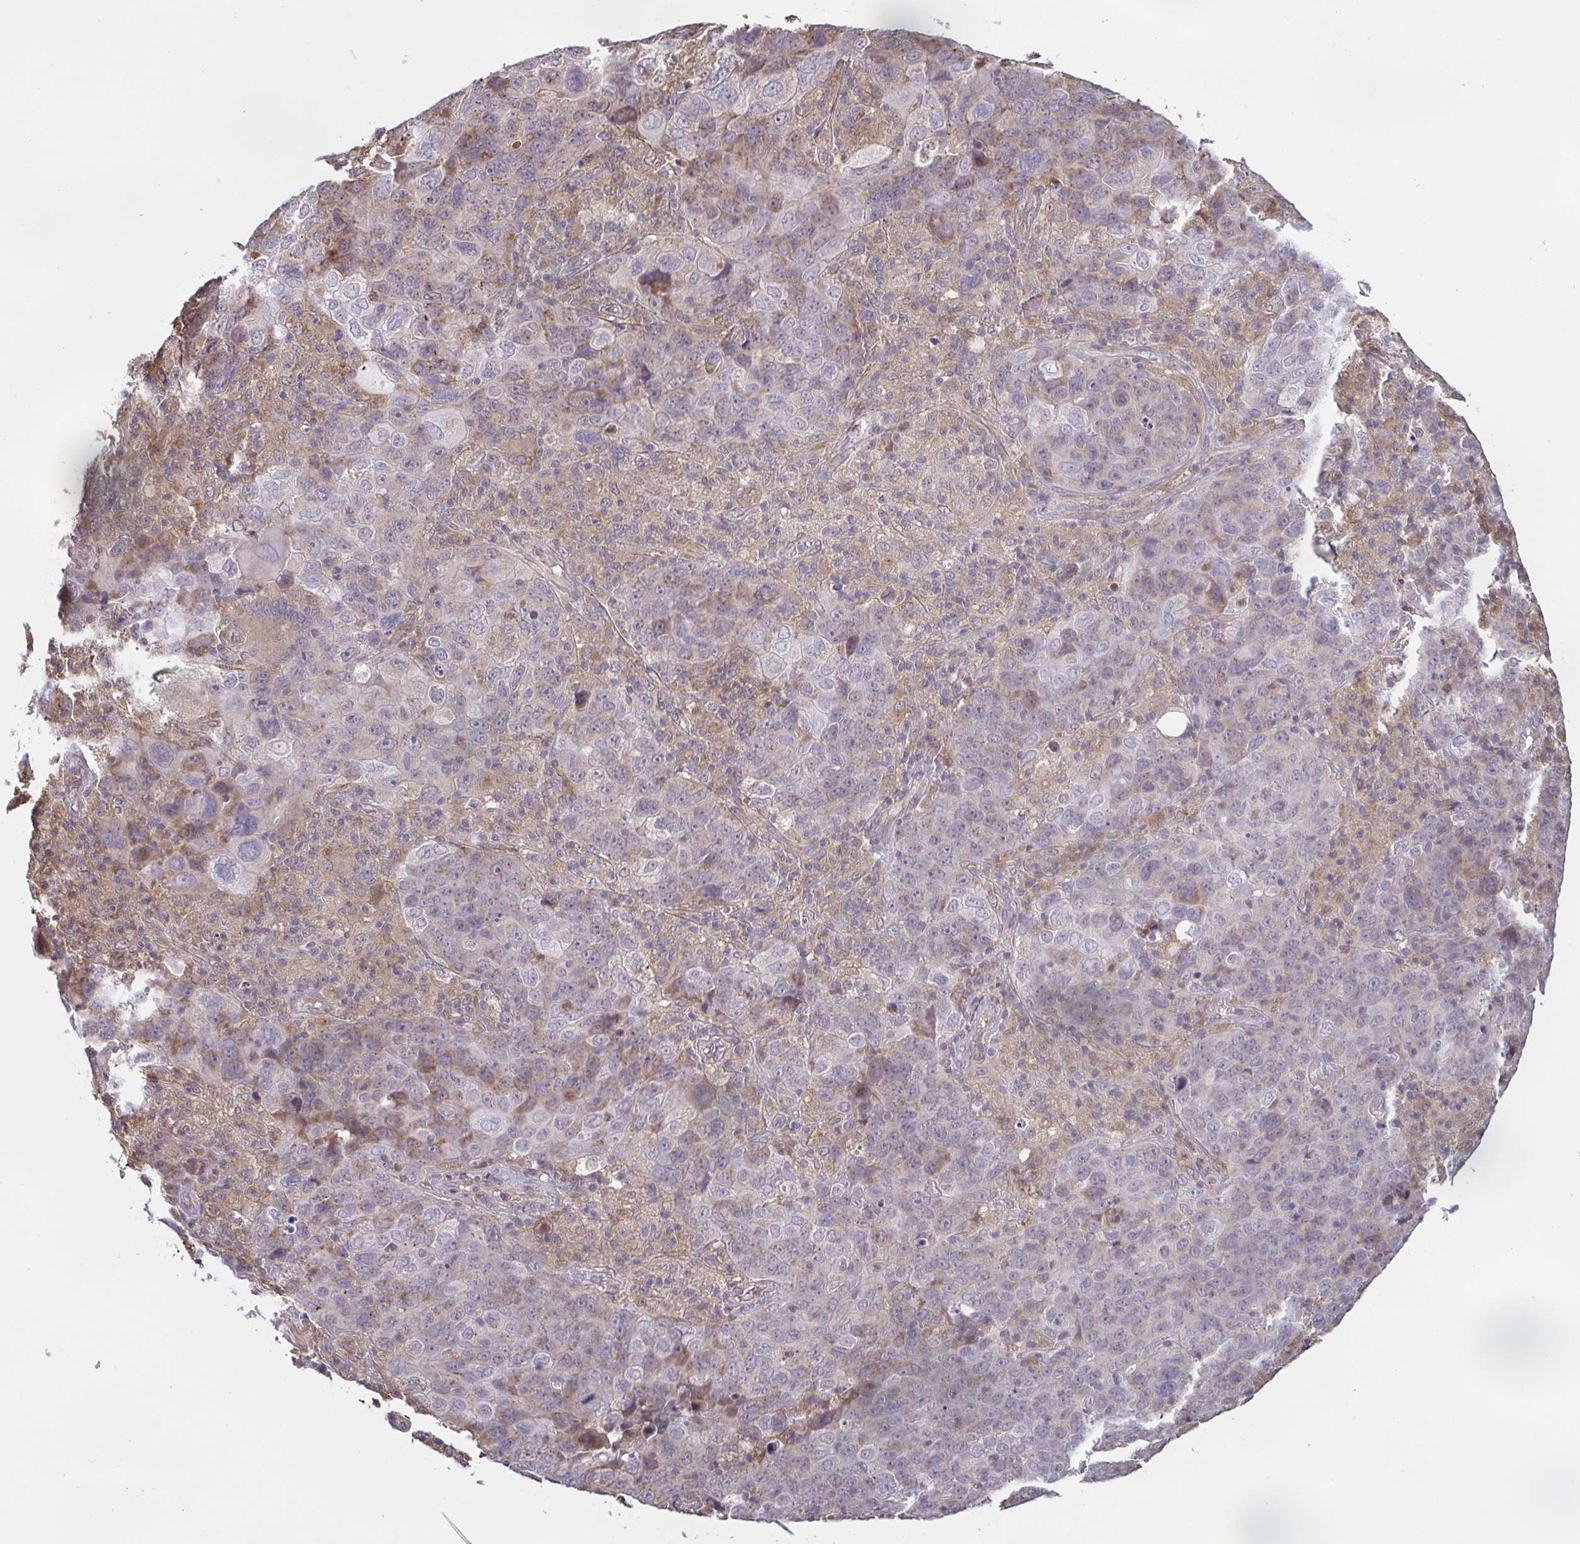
{"staining": {"intensity": "negative", "quantity": "none", "location": "none"}, "tissue": "cervical cancer", "cell_type": "Tumor cells", "image_type": "cancer", "snomed": [{"axis": "morphology", "description": "Squamous cell carcinoma, NOS"}, {"axis": "topography", "description": "Cervix"}], "caption": "IHC photomicrograph of human cervical squamous cell carcinoma stained for a protein (brown), which exhibits no positivity in tumor cells. (DAB immunohistochemistry (IHC) with hematoxylin counter stain).", "gene": "ZNF200", "patient": {"sex": "female", "age": 44}}